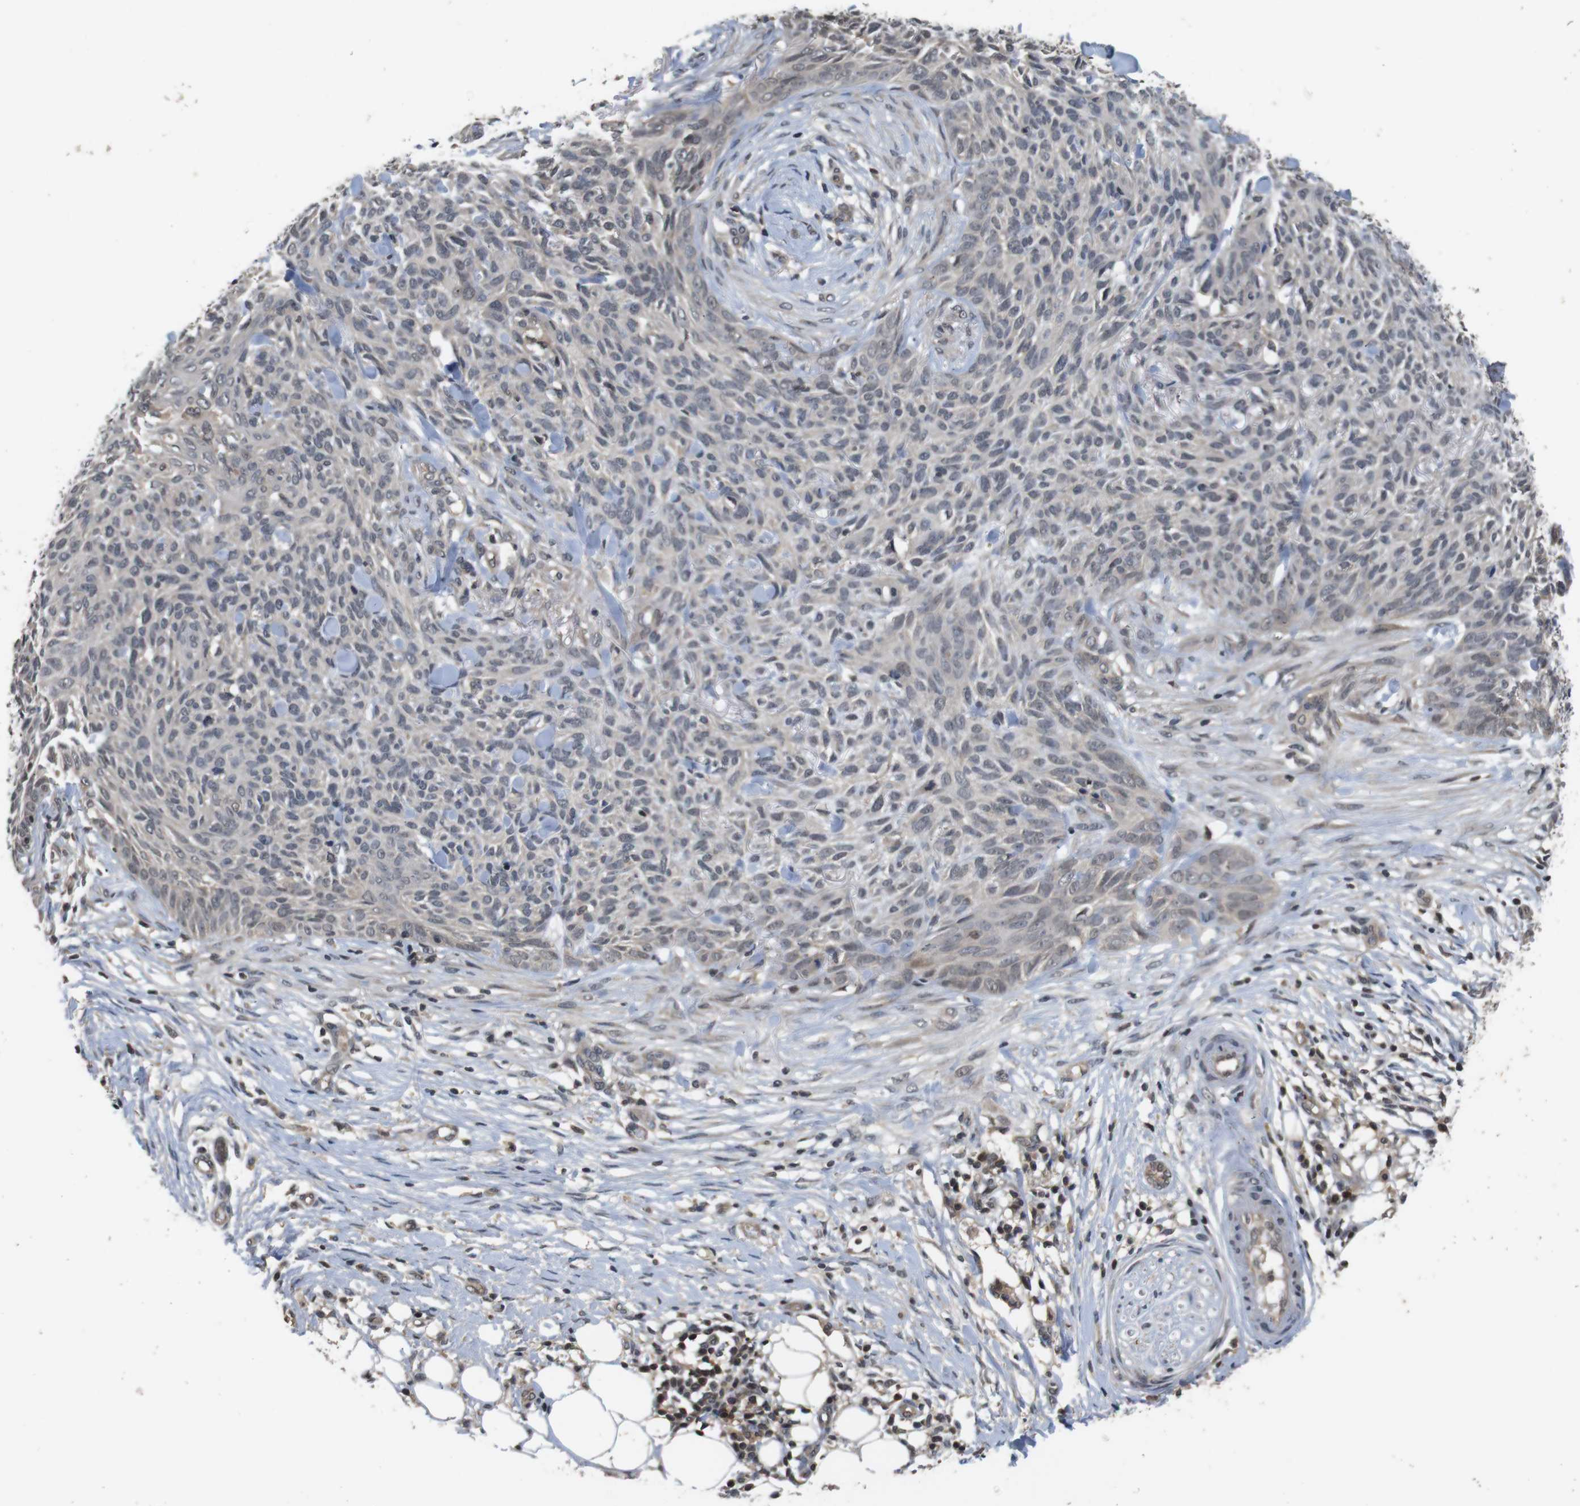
{"staining": {"intensity": "weak", "quantity": "<25%", "location": "cytoplasmic/membranous,nuclear"}, "tissue": "skin cancer", "cell_type": "Tumor cells", "image_type": "cancer", "snomed": [{"axis": "morphology", "description": "Basal cell carcinoma"}, {"axis": "topography", "description": "Skin"}], "caption": "Protein analysis of skin cancer shows no significant positivity in tumor cells.", "gene": "FADD", "patient": {"sex": "female", "age": 84}}